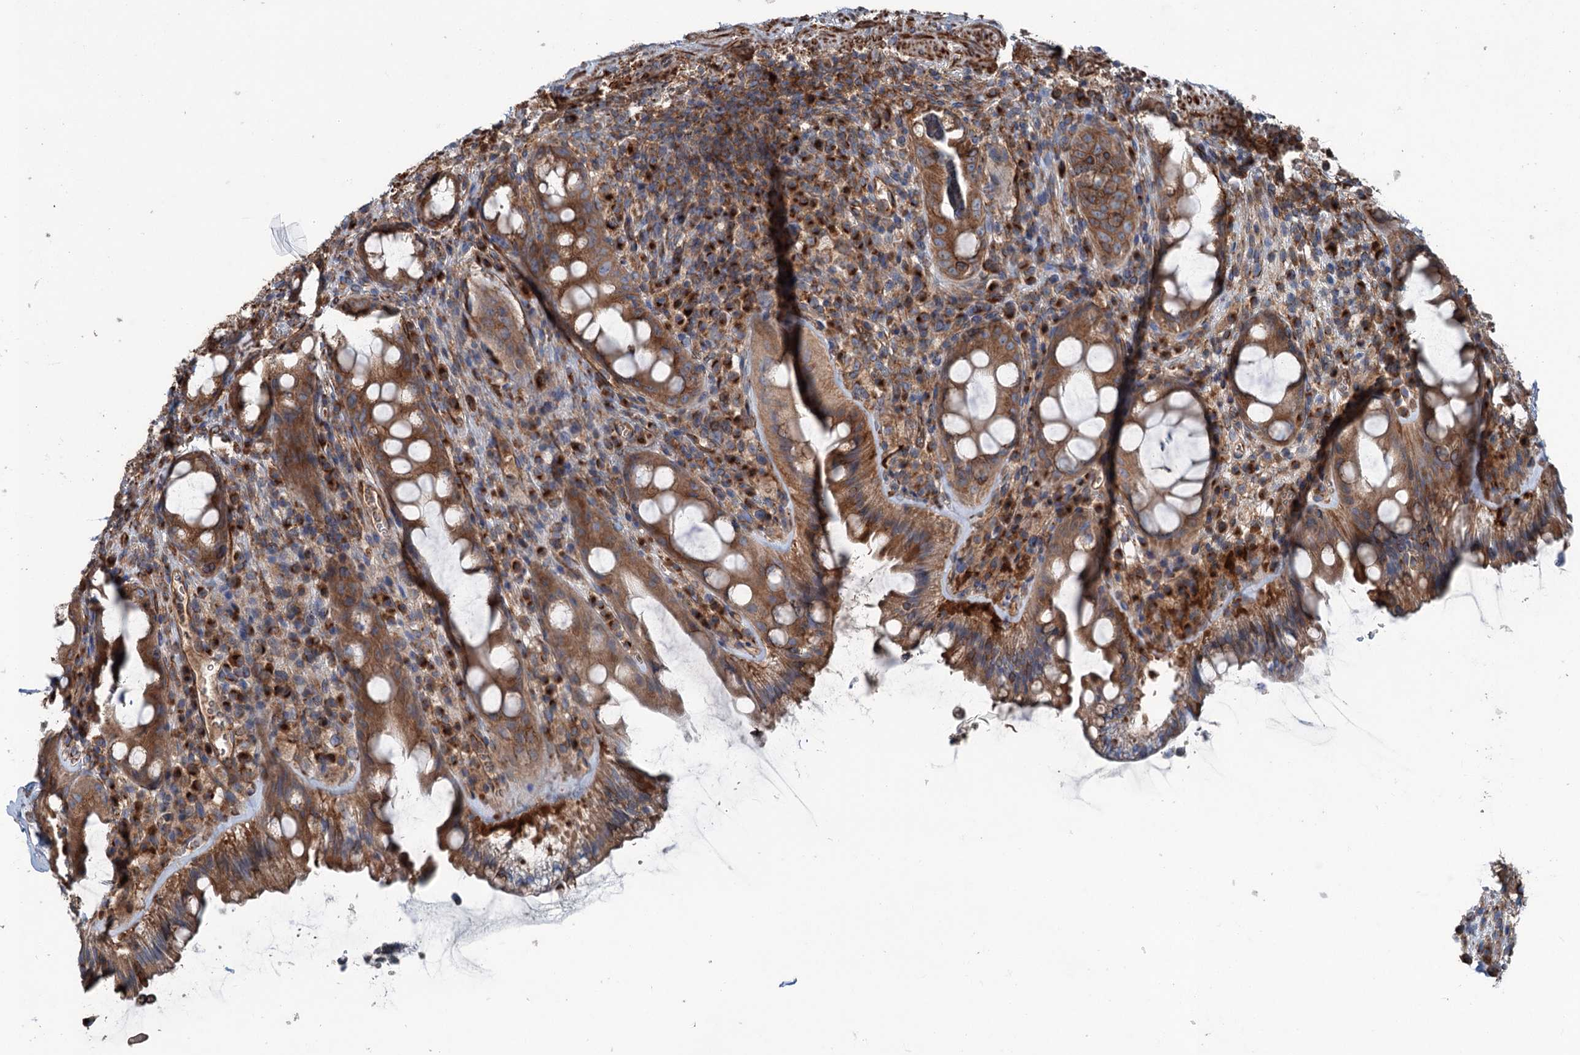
{"staining": {"intensity": "strong", "quantity": ">75%", "location": "cytoplasmic/membranous"}, "tissue": "rectum", "cell_type": "Glandular cells", "image_type": "normal", "snomed": [{"axis": "morphology", "description": "Normal tissue, NOS"}, {"axis": "topography", "description": "Rectum"}], "caption": "DAB (3,3'-diaminobenzidine) immunohistochemical staining of unremarkable rectum reveals strong cytoplasmic/membranous protein positivity in about >75% of glandular cells.", "gene": "CALCOCO1", "patient": {"sex": "female", "age": 57}}